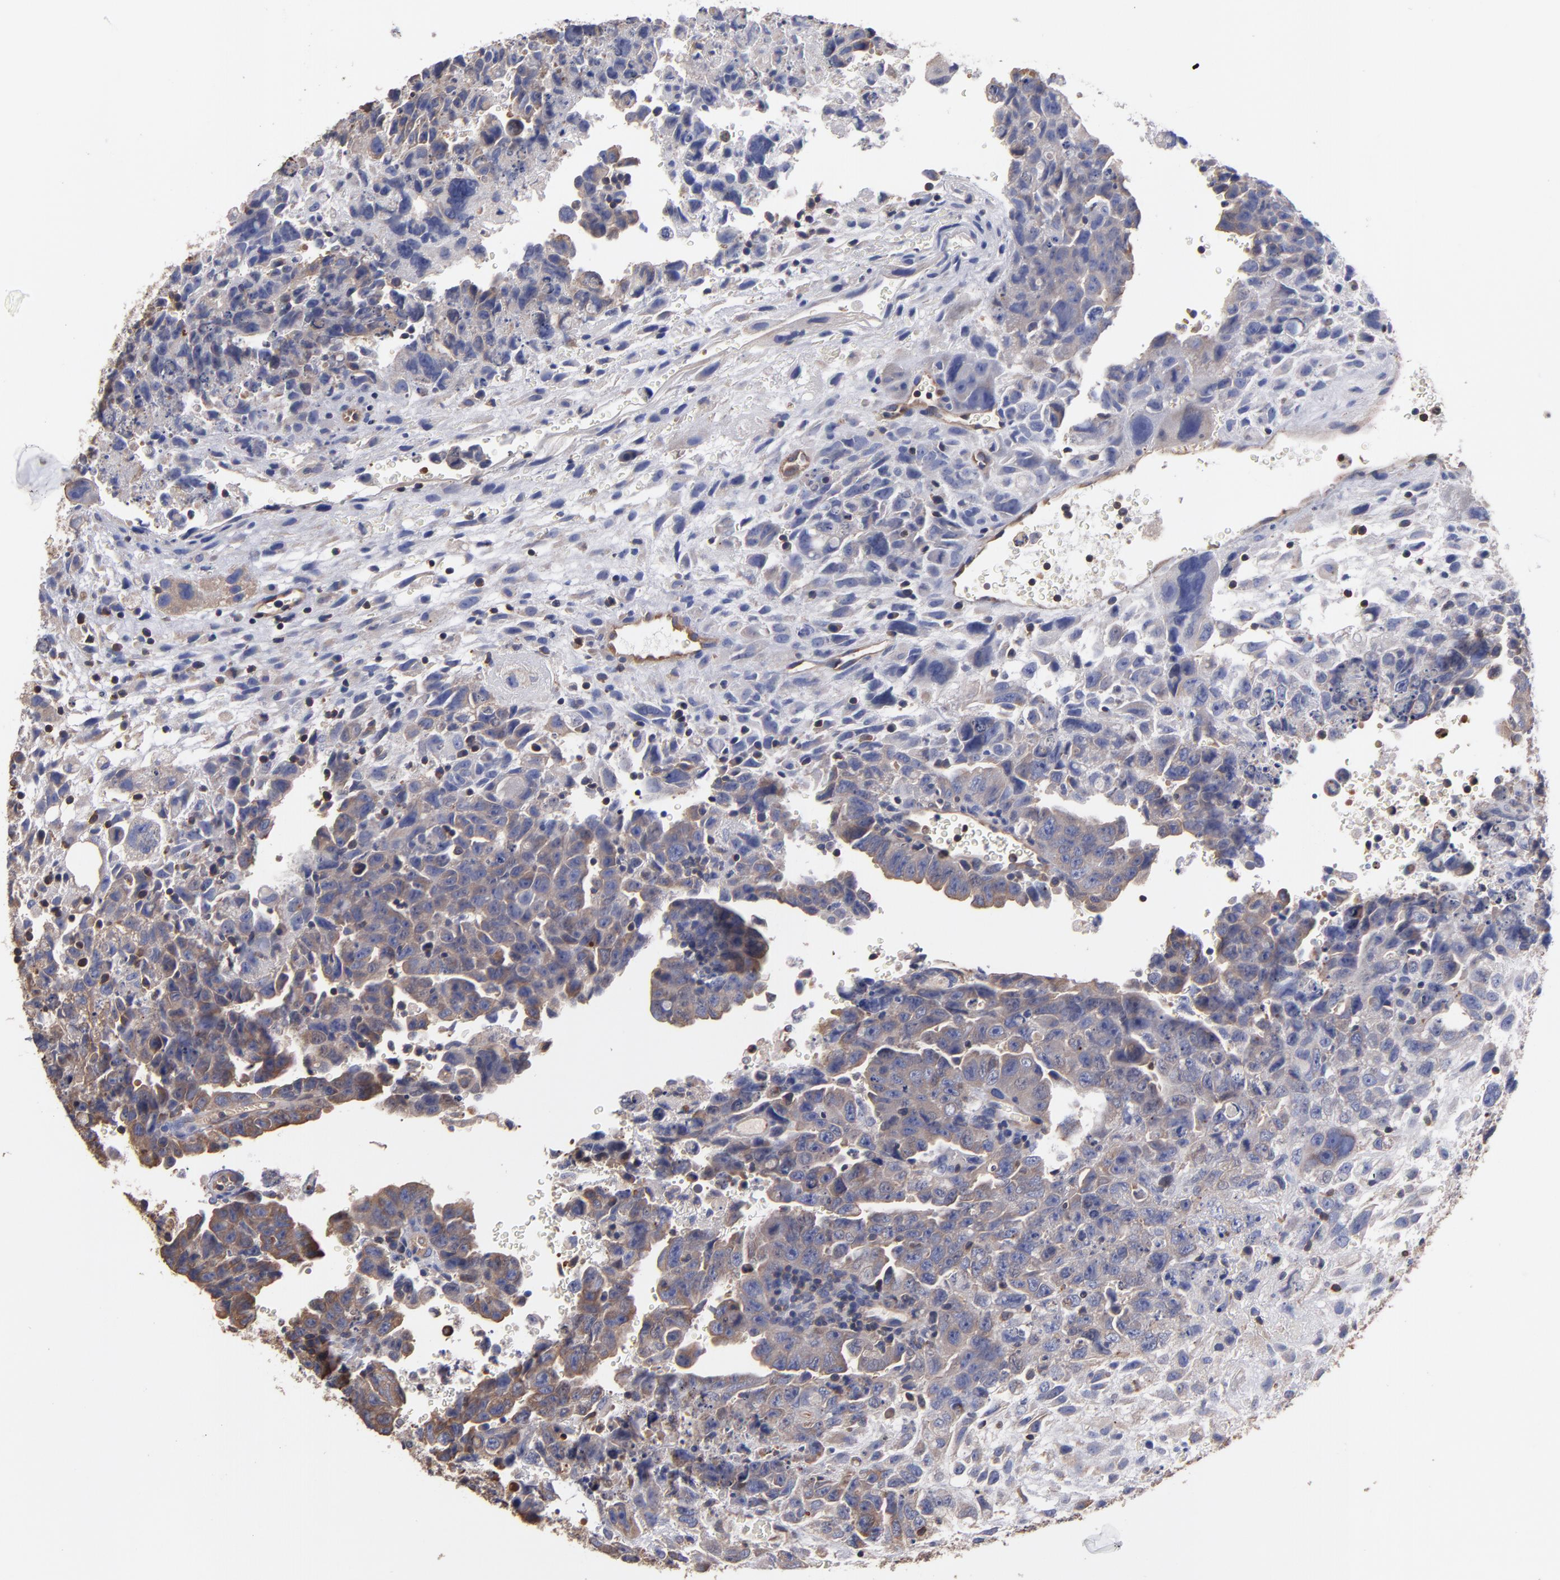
{"staining": {"intensity": "weak", "quantity": "25%-75%", "location": "cytoplasmic/membranous"}, "tissue": "testis cancer", "cell_type": "Tumor cells", "image_type": "cancer", "snomed": [{"axis": "morphology", "description": "Carcinoma, Embryonal, NOS"}, {"axis": "topography", "description": "Testis"}], "caption": "There is low levels of weak cytoplasmic/membranous positivity in tumor cells of testis cancer (embryonal carcinoma), as demonstrated by immunohistochemical staining (brown color).", "gene": "ESYT2", "patient": {"sex": "male", "age": 28}}